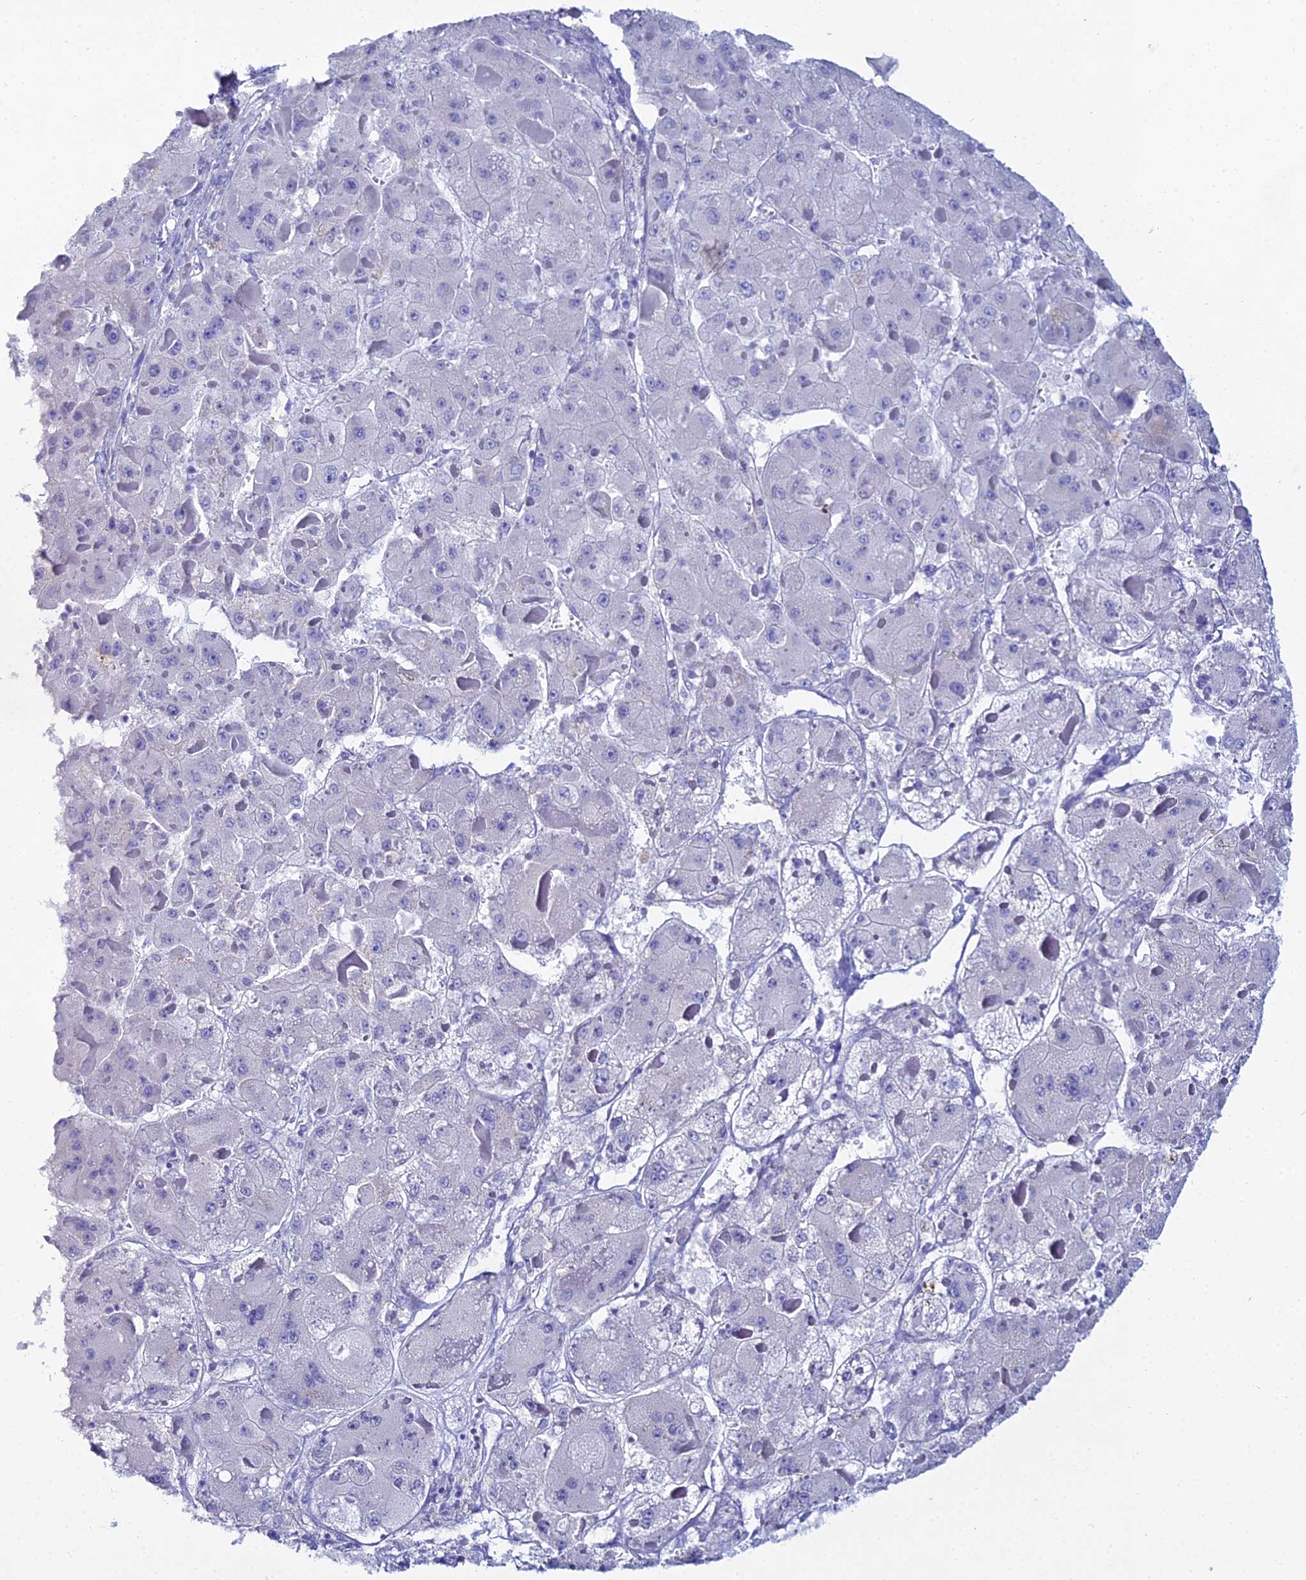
{"staining": {"intensity": "negative", "quantity": "none", "location": "none"}, "tissue": "liver cancer", "cell_type": "Tumor cells", "image_type": "cancer", "snomed": [{"axis": "morphology", "description": "Carcinoma, Hepatocellular, NOS"}, {"axis": "topography", "description": "Liver"}], "caption": "Histopathology image shows no protein expression in tumor cells of liver cancer tissue.", "gene": "DHX34", "patient": {"sex": "female", "age": 73}}